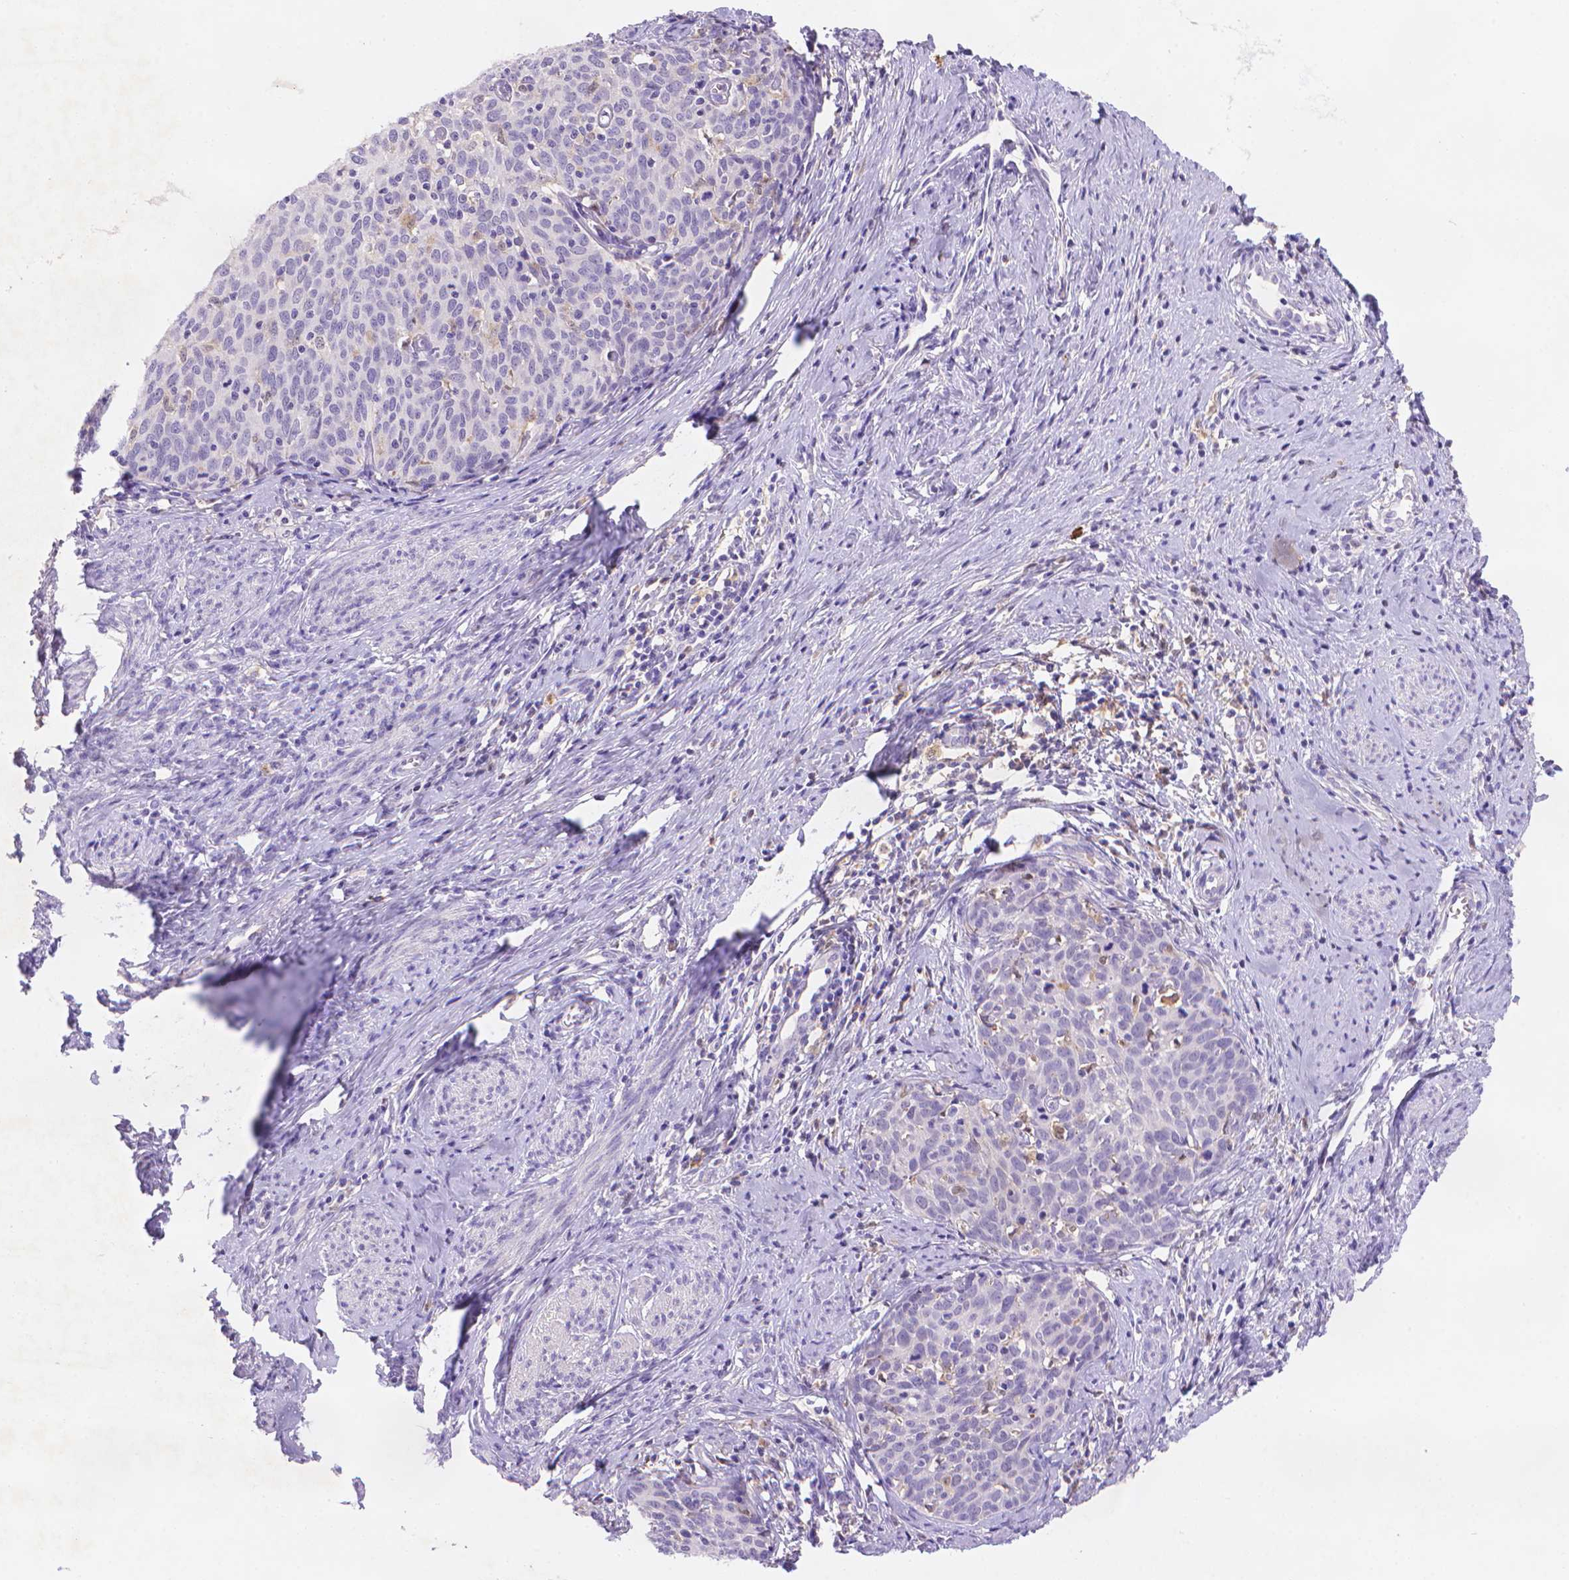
{"staining": {"intensity": "negative", "quantity": "none", "location": "none"}, "tissue": "cervical cancer", "cell_type": "Tumor cells", "image_type": "cancer", "snomed": [{"axis": "morphology", "description": "Squamous cell carcinoma, NOS"}, {"axis": "topography", "description": "Cervix"}], "caption": "The photomicrograph reveals no staining of tumor cells in squamous cell carcinoma (cervical).", "gene": "FGD2", "patient": {"sex": "female", "age": 62}}